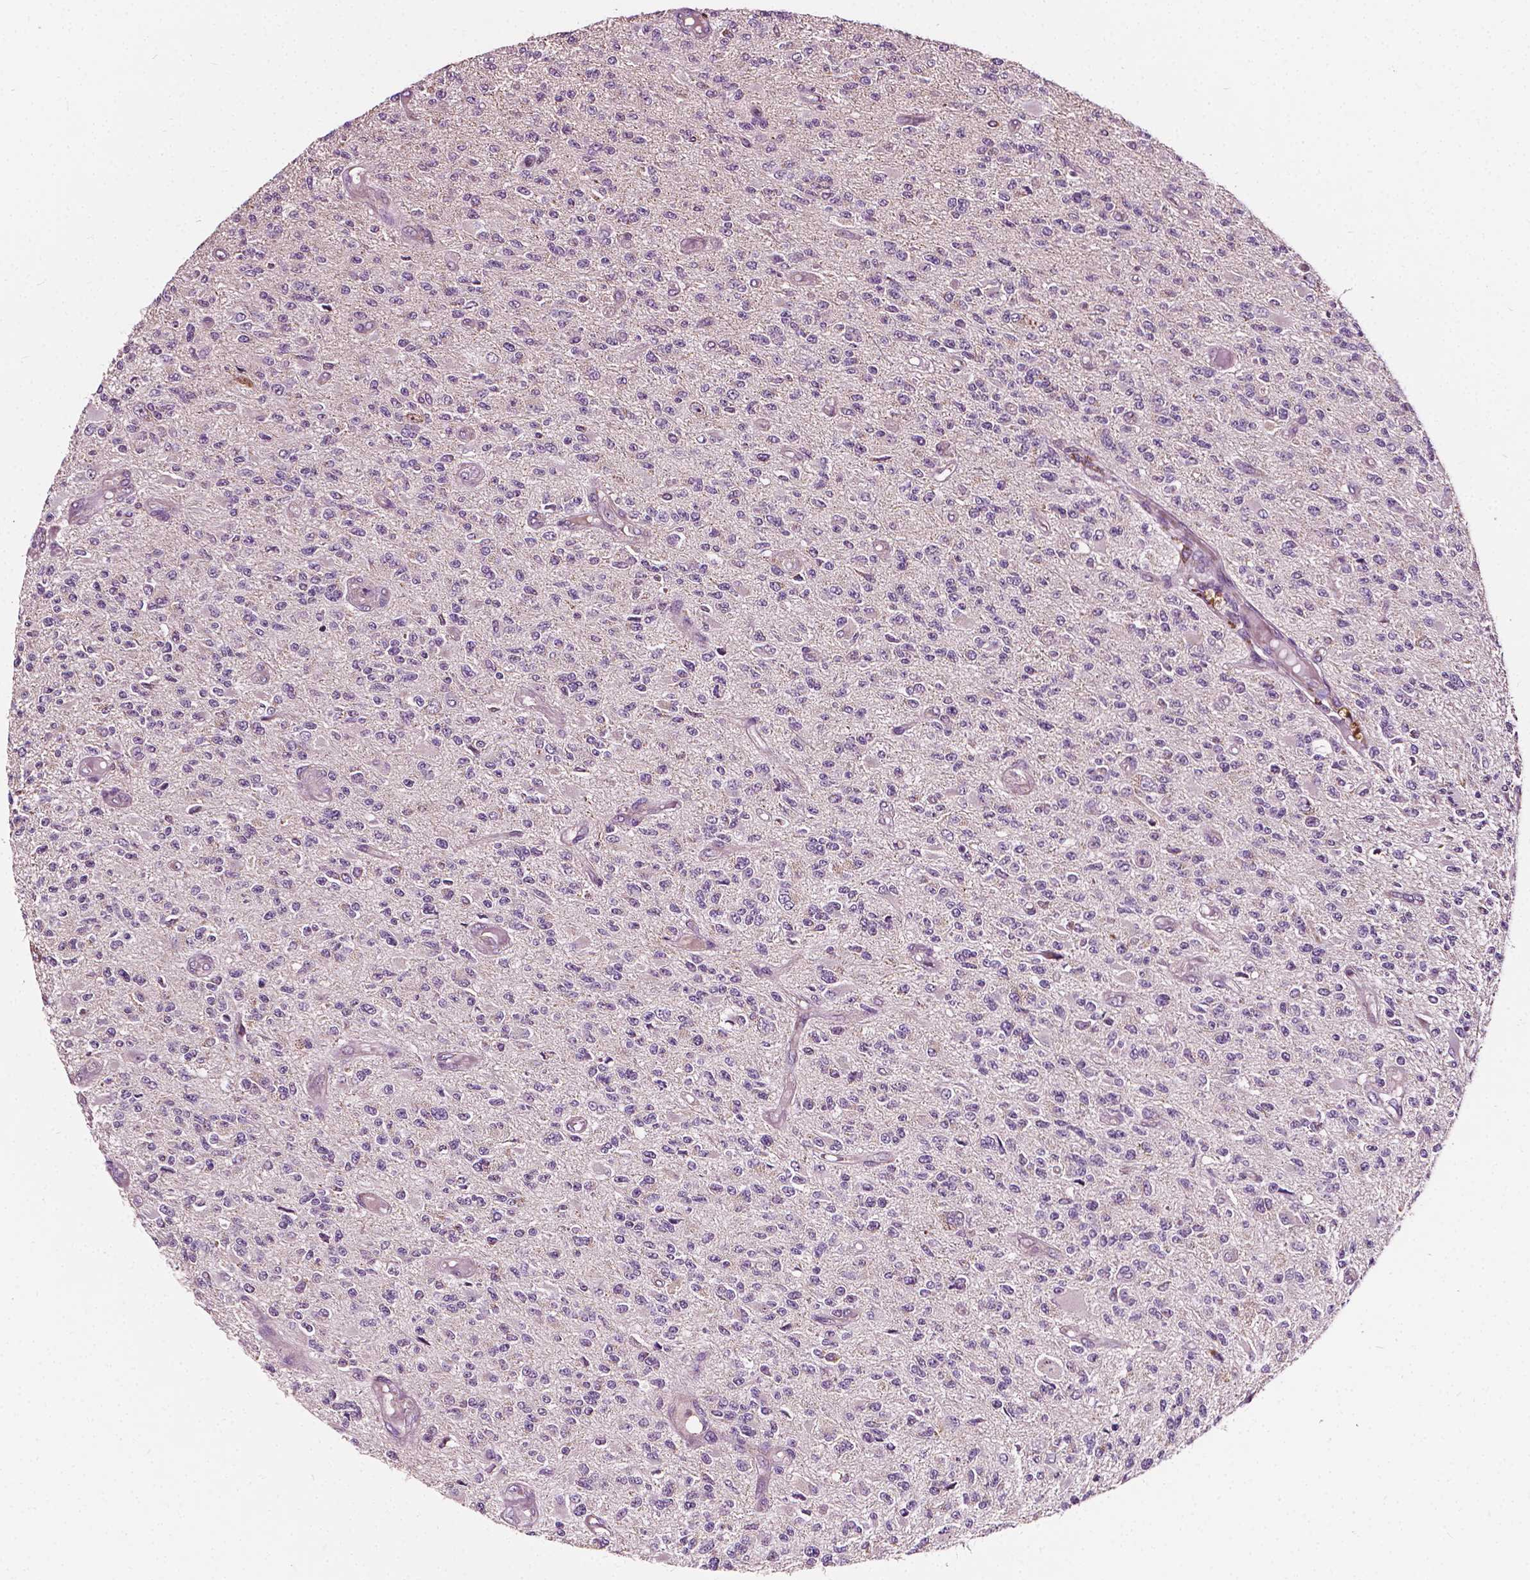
{"staining": {"intensity": "negative", "quantity": "none", "location": "none"}, "tissue": "glioma", "cell_type": "Tumor cells", "image_type": "cancer", "snomed": [{"axis": "morphology", "description": "Glioma, malignant, High grade"}, {"axis": "topography", "description": "Brain"}], "caption": "Immunohistochemistry photomicrograph of neoplastic tissue: human malignant glioma (high-grade) stained with DAB displays no significant protein staining in tumor cells.", "gene": "ODF3L2", "patient": {"sex": "female", "age": 63}}